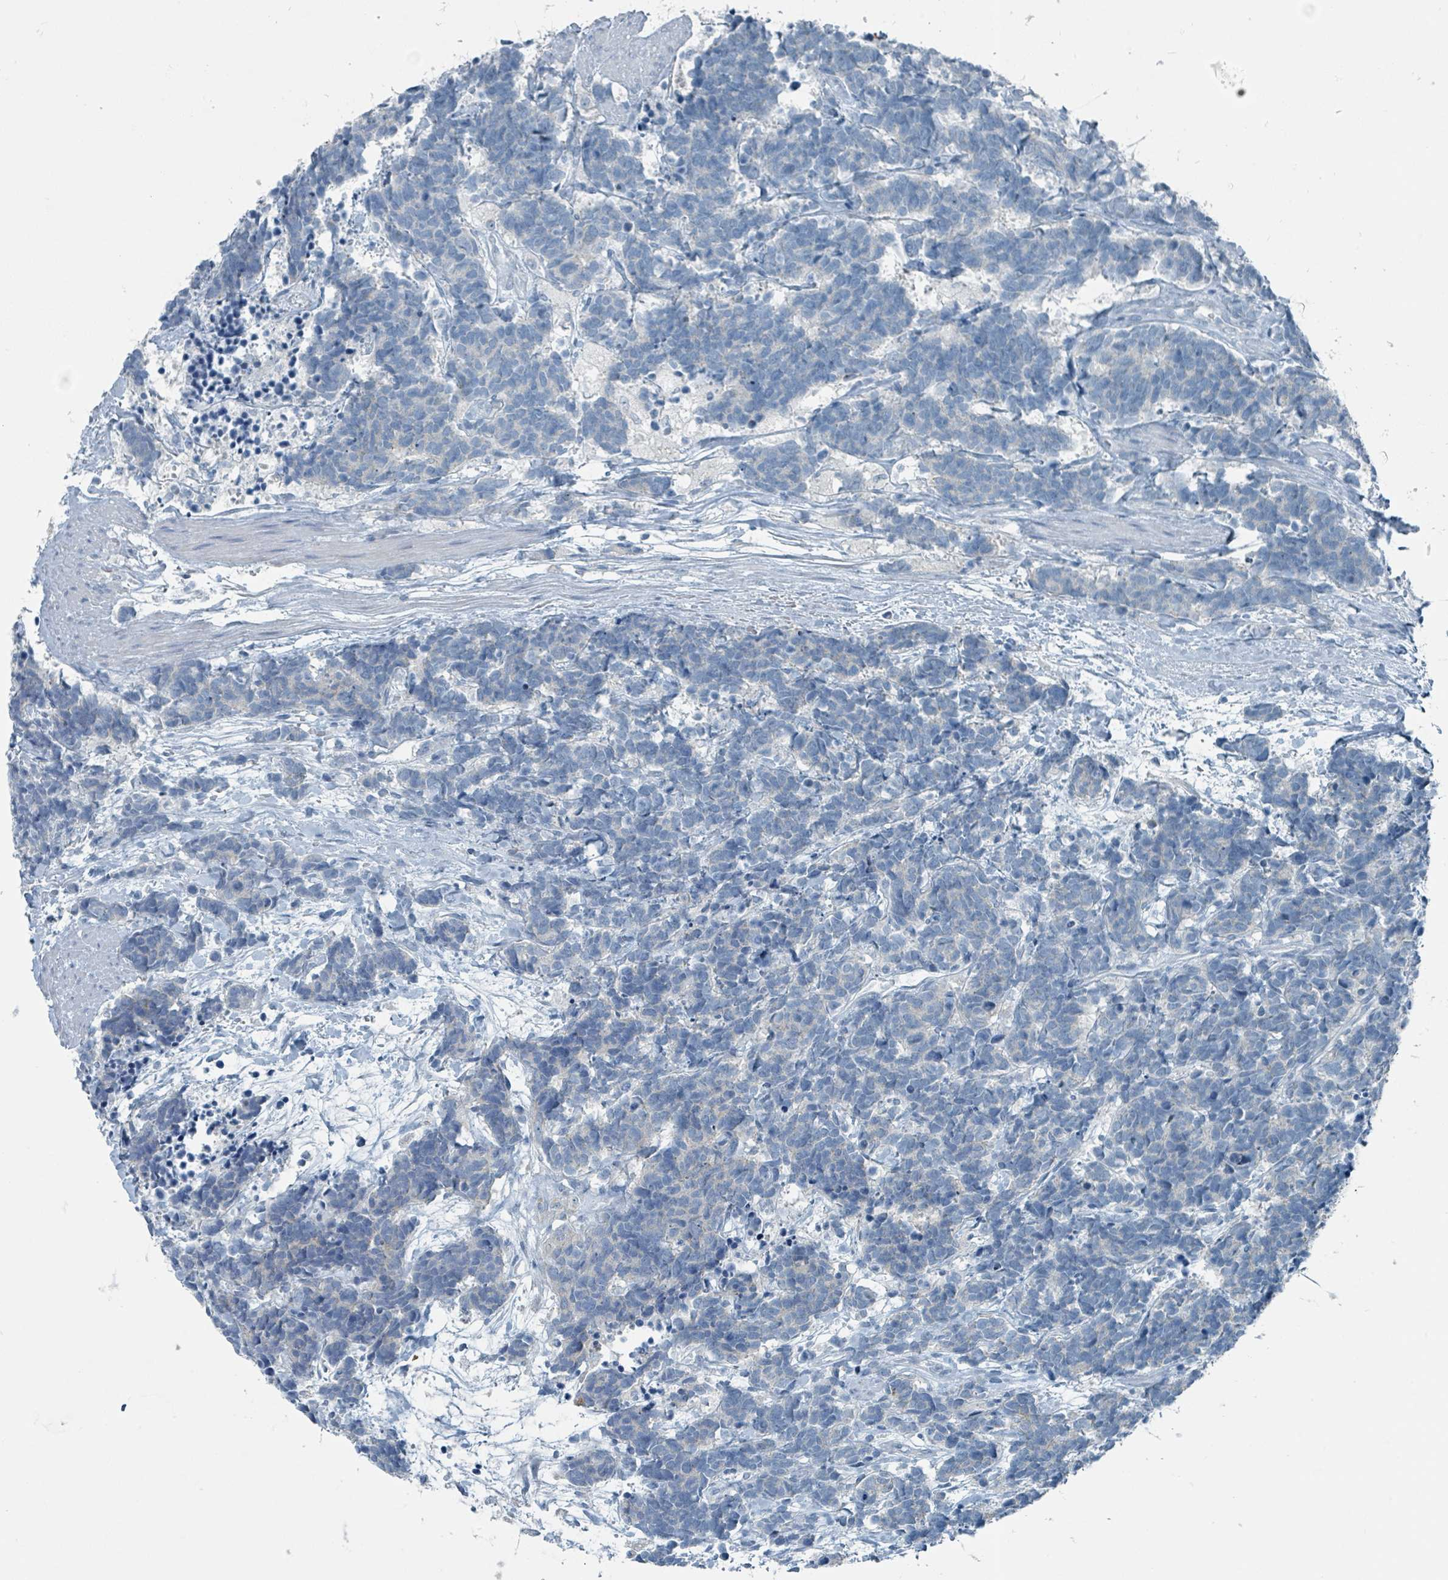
{"staining": {"intensity": "negative", "quantity": "none", "location": "none"}, "tissue": "carcinoid", "cell_type": "Tumor cells", "image_type": "cancer", "snomed": [{"axis": "morphology", "description": "Carcinoma, NOS"}, {"axis": "morphology", "description": "Carcinoid, malignant, NOS"}, {"axis": "topography", "description": "Prostate"}], "caption": "DAB immunohistochemical staining of carcinoid reveals no significant positivity in tumor cells.", "gene": "RASA4", "patient": {"sex": "male", "age": 57}}